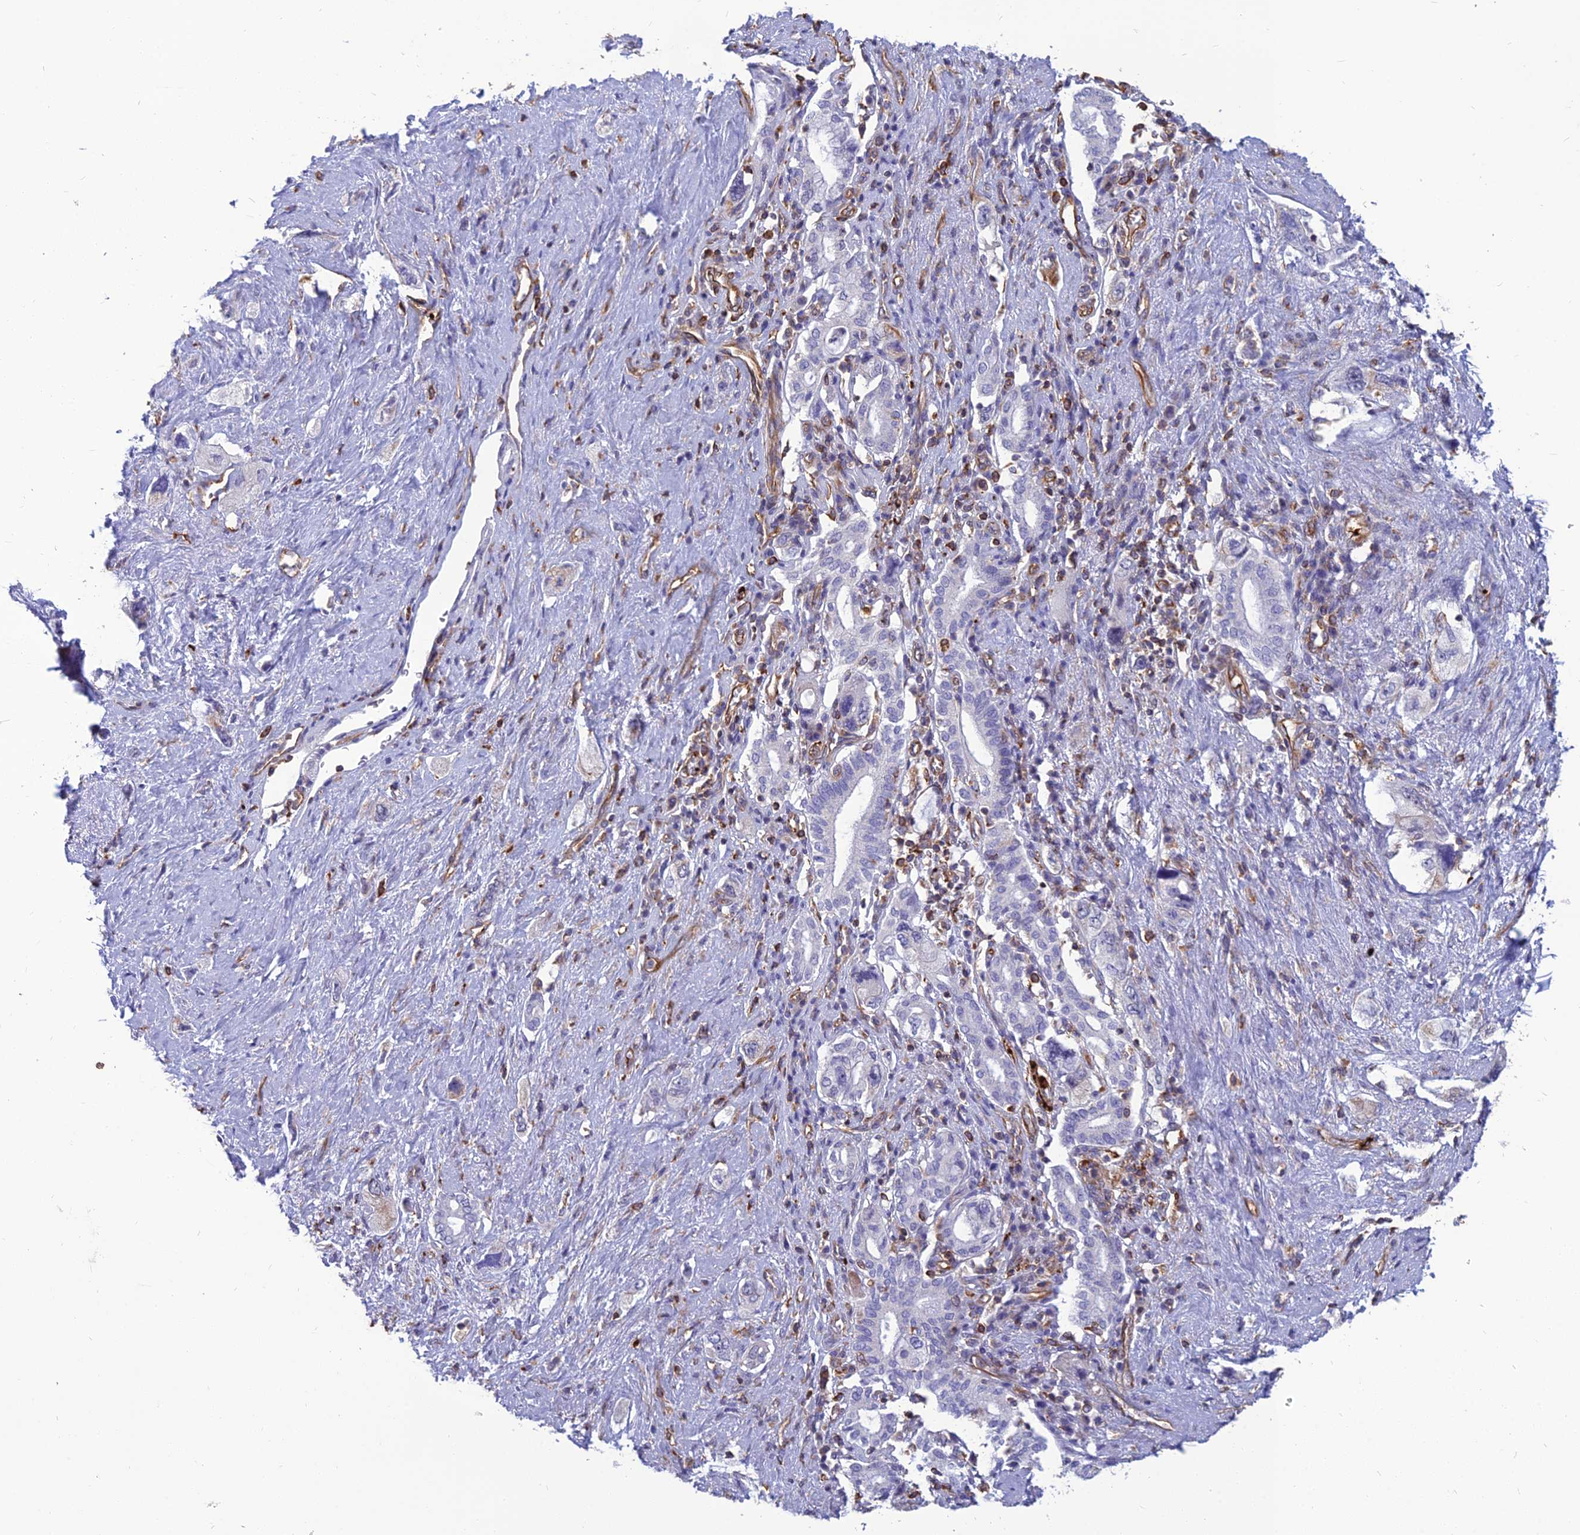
{"staining": {"intensity": "negative", "quantity": "none", "location": "none"}, "tissue": "pancreatic cancer", "cell_type": "Tumor cells", "image_type": "cancer", "snomed": [{"axis": "morphology", "description": "Adenocarcinoma, NOS"}, {"axis": "topography", "description": "Pancreas"}], "caption": "This is an immunohistochemistry (IHC) image of pancreatic cancer. There is no expression in tumor cells.", "gene": "PSMD11", "patient": {"sex": "female", "age": 73}}